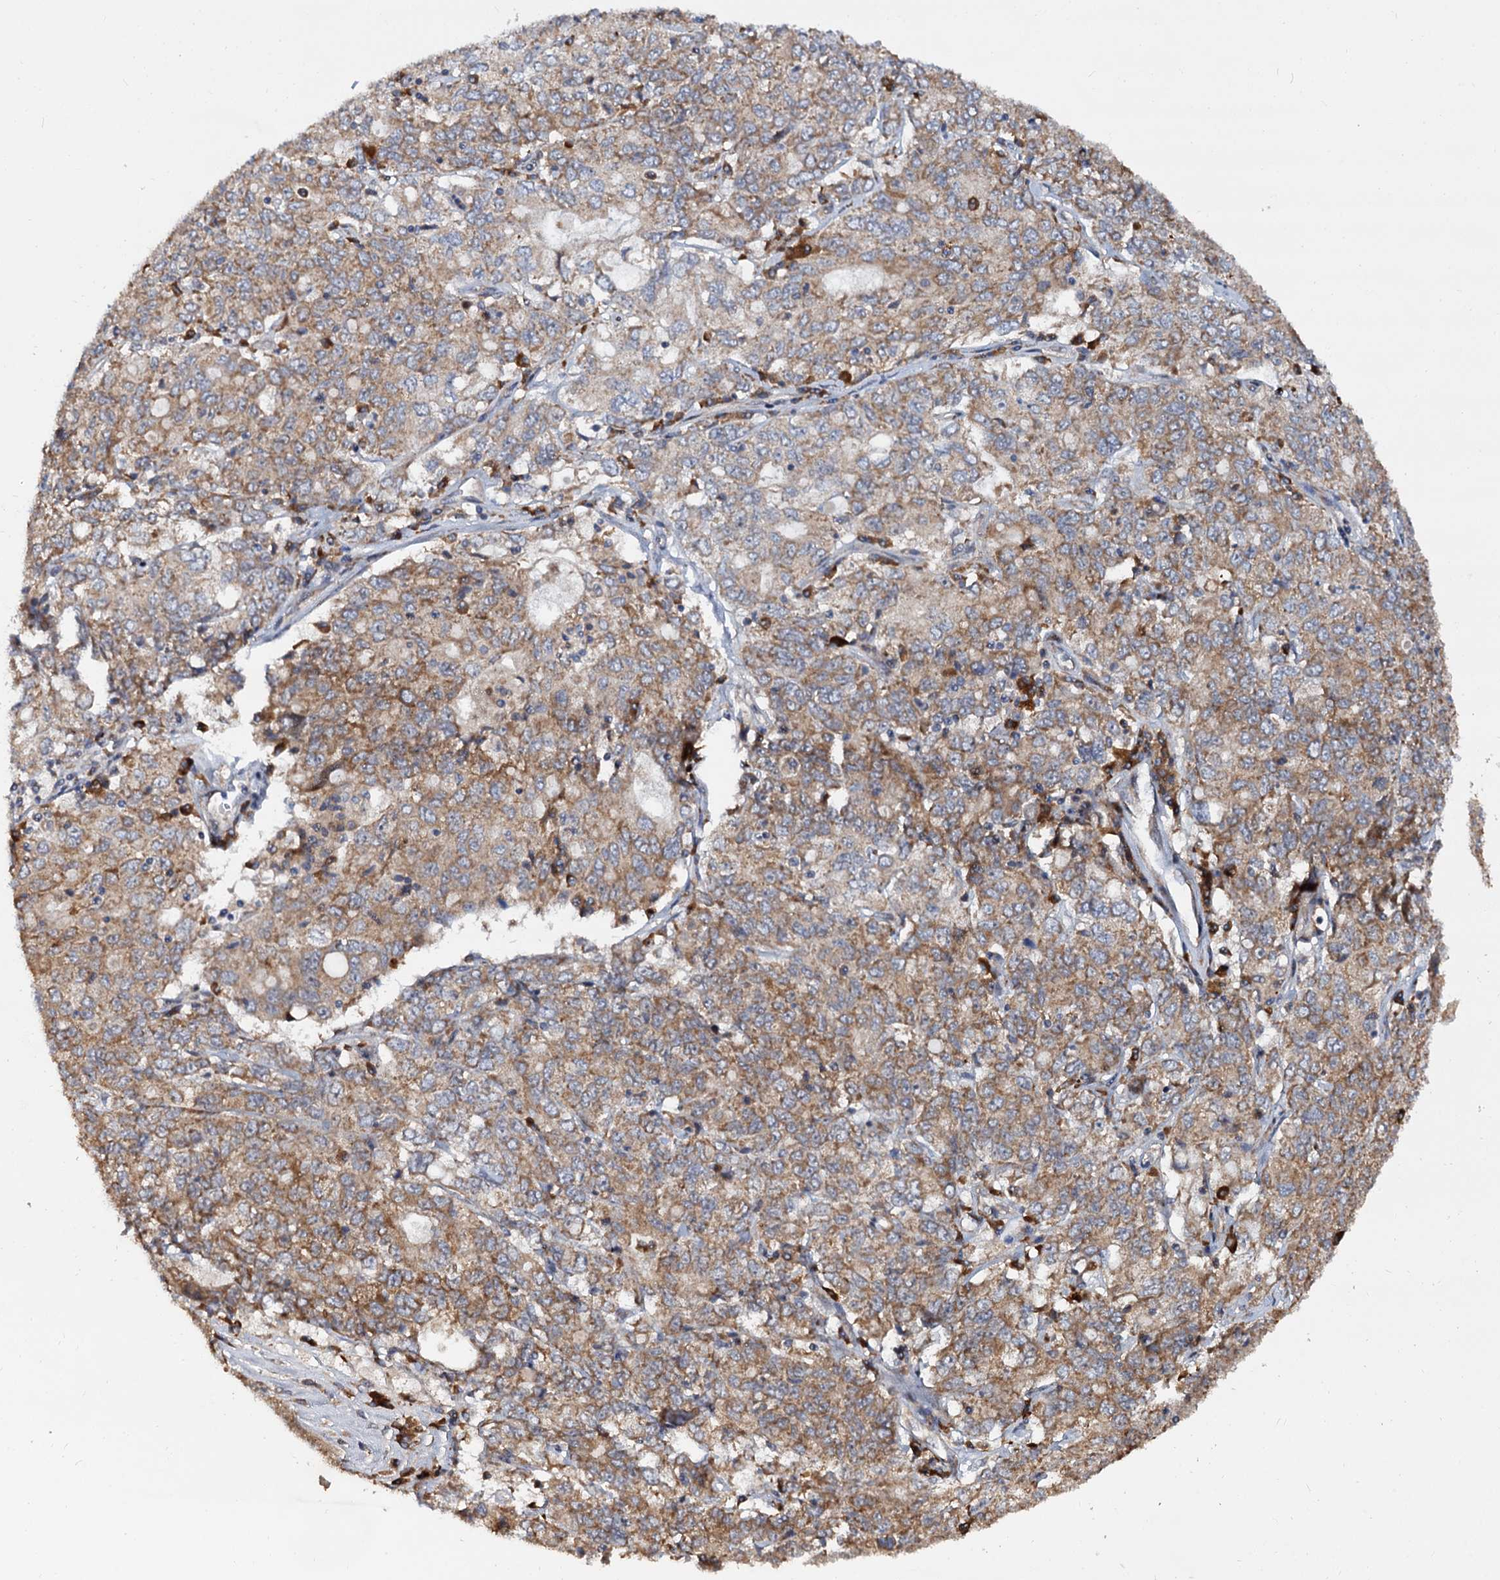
{"staining": {"intensity": "moderate", "quantity": ">75%", "location": "cytoplasmic/membranous"}, "tissue": "ovarian cancer", "cell_type": "Tumor cells", "image_type": "cancer", "snomed": [{"axis": "morphology", "description": "Carcinoma, endometroid"}, {"axis": "topography", "description": "Ovary"}], "caption": "An image of human ovarian cancer (endometroid carcinoma) stained for a protein reveals moderate cytoplasmic/membranous brown staining in tumor cells. Using DAB (brown) and hematoxylin (blue) stains, captured at high magnification using brightfield microscopy.", "gene": "WWC3", "patient": {"sex": "female", "age": 62}}